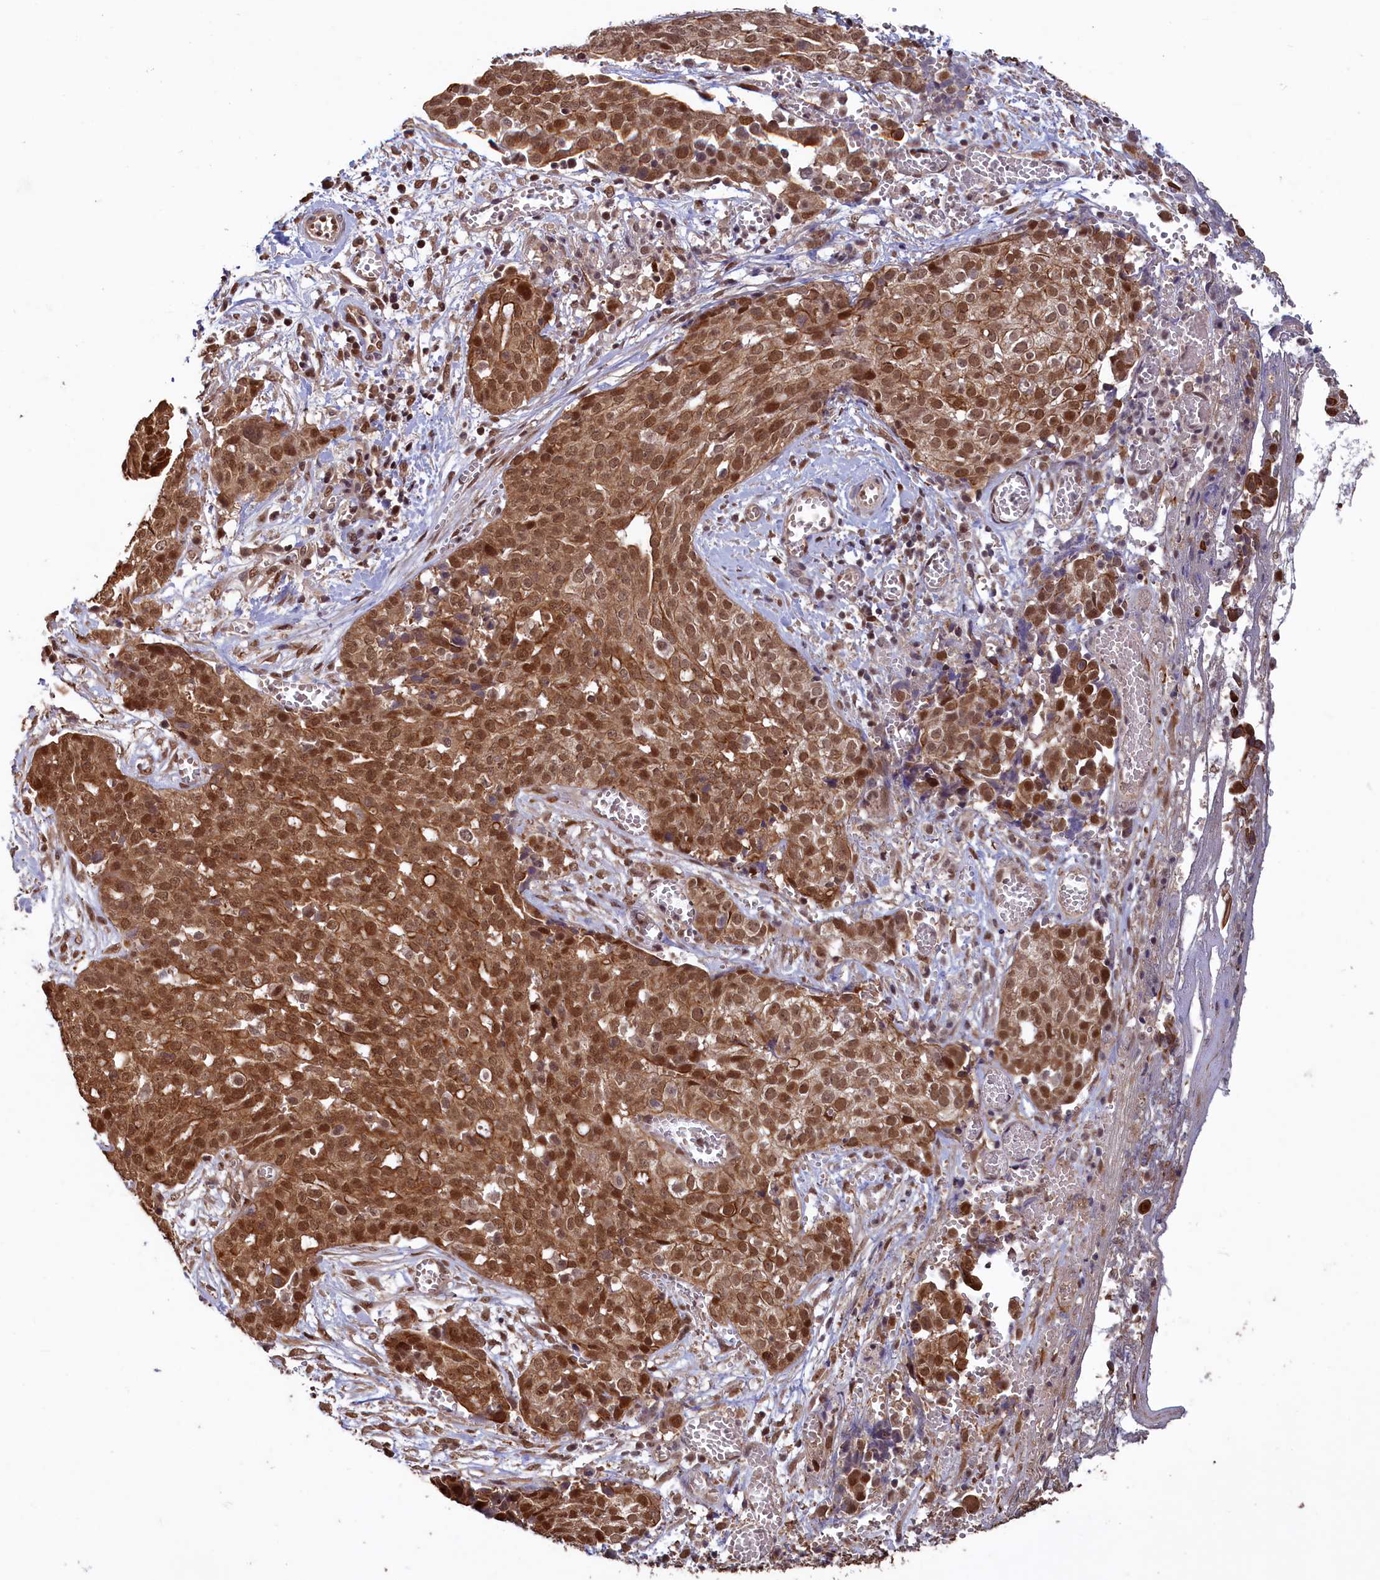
{"staining": {"intensity": "strong", "quantity": ">75%", "location": "cytoplasmic/membranous,nuclear"}, "tissue": "ovarian cancer", "cell_type": "Tumor cells", "image_type": "cancer", "snomed": [{"axis": "morphology", "description": "Cystadenocarcinoma, serous, NOS"}, {"axis": "topography", "description": "Soft tissue"}, {"axis": "topography", "description": "Ovary"}], "caption": "Ovarian serous cystadenocarcinoma was stained to show a protein in brown. There is high levels of strong cytoplasmic/membranous and nuclear staining in approximately >75% of tumor cells.", "gene": "NAE1", "patient": {"sex": "female", "age": 57}}